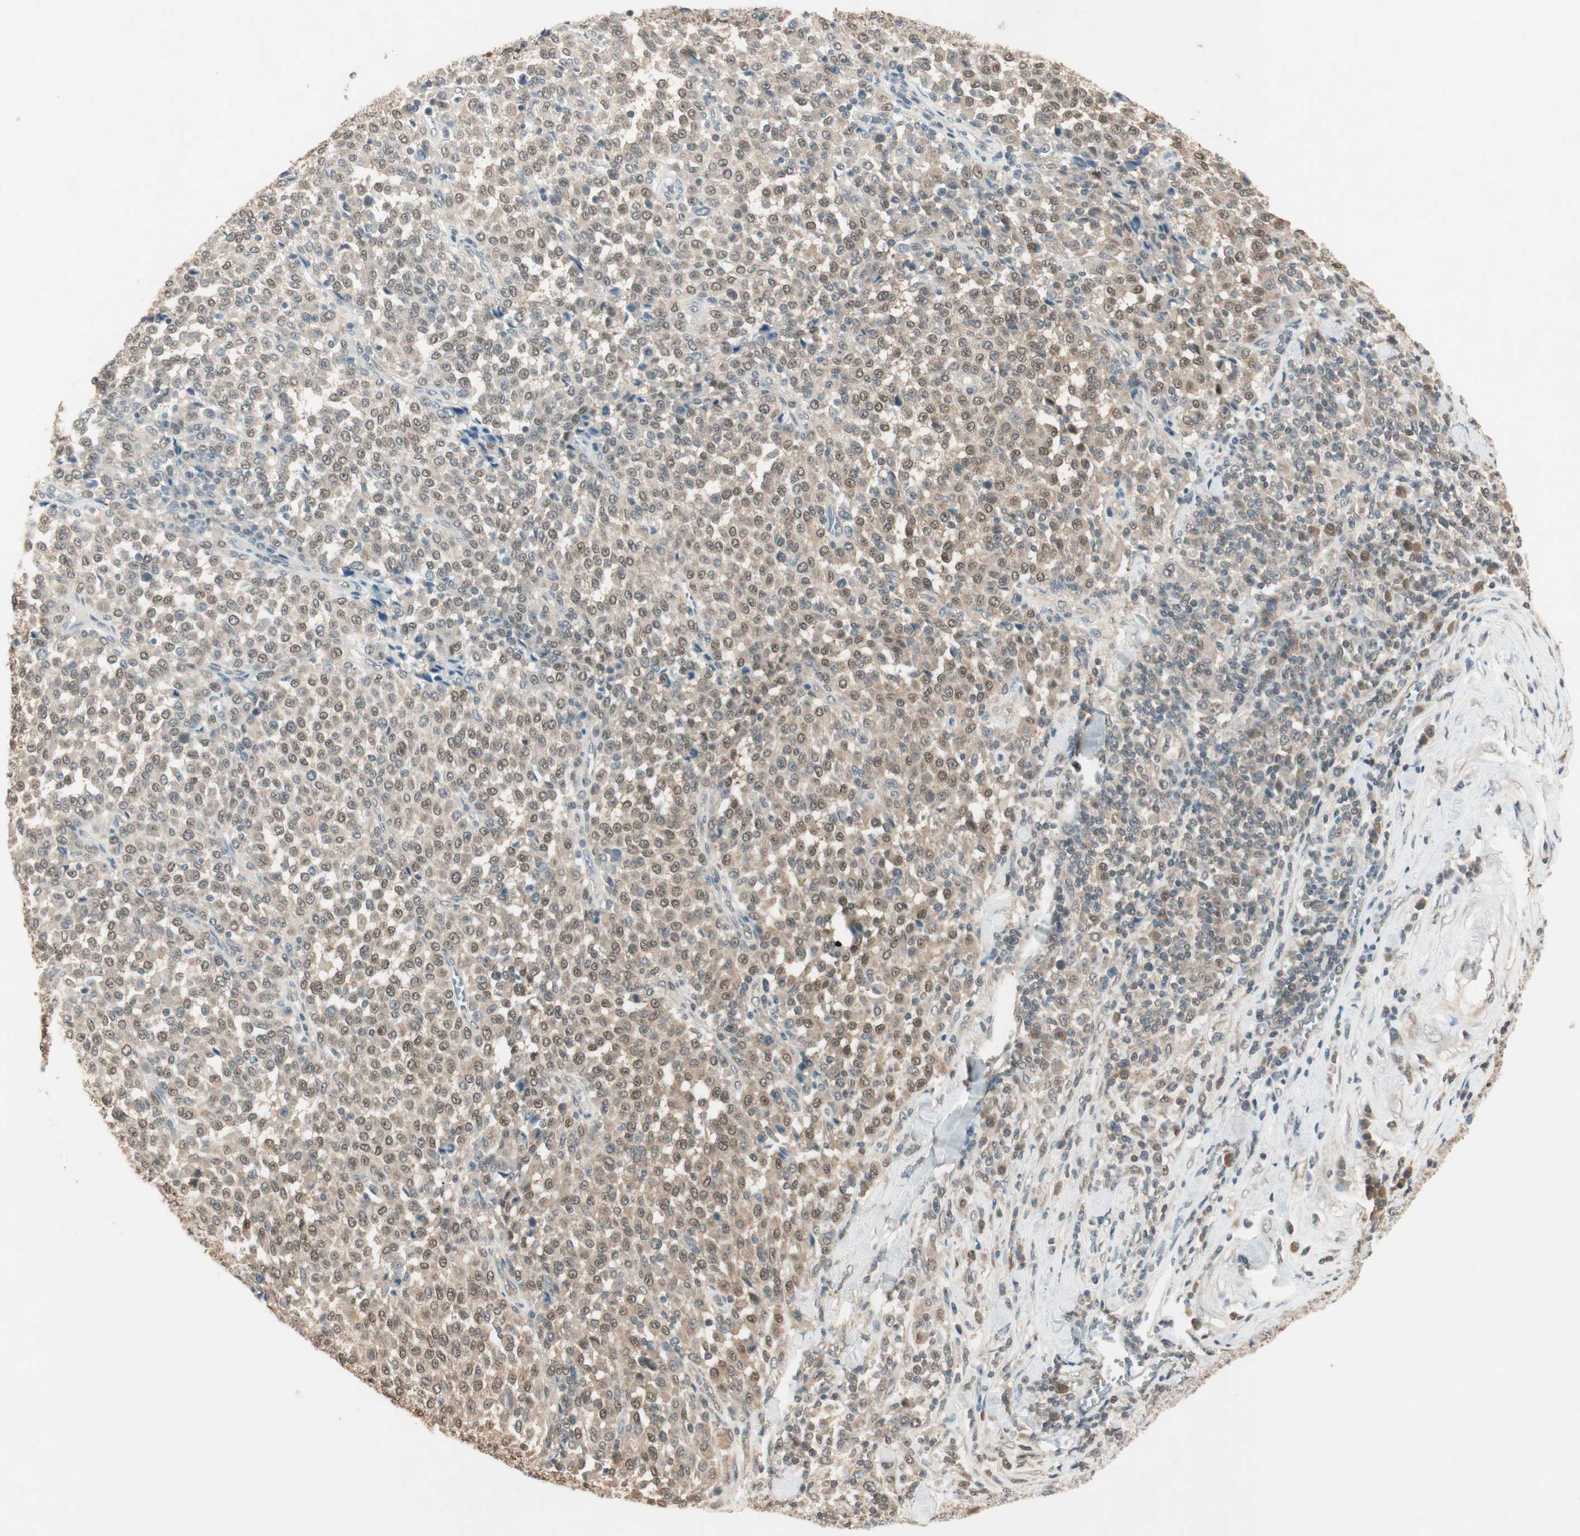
{"staining": {"intensity": "weak", "quantity": "25%-75%", "location": "cytoplasmic/membranous,nuclear"}, "tissue": "melanoma", "cell_type": "Tumor cells", "image_type": "cancer", "snomed": [{"axis": "morphology", "description": "Malignant melanoma, Metastatic site"}, {"axis": "topography", "description": "Pancreas"}], "caption": "There is low levels of weak cytoplasmic/membranous and nuclear positivity in tumor cells of malignant melanoma (metastatic site), as demonstrated by immunohistochemical staining (brown color).", "gene": "USP5", "patient": {"sex": "female", "age": 30}}